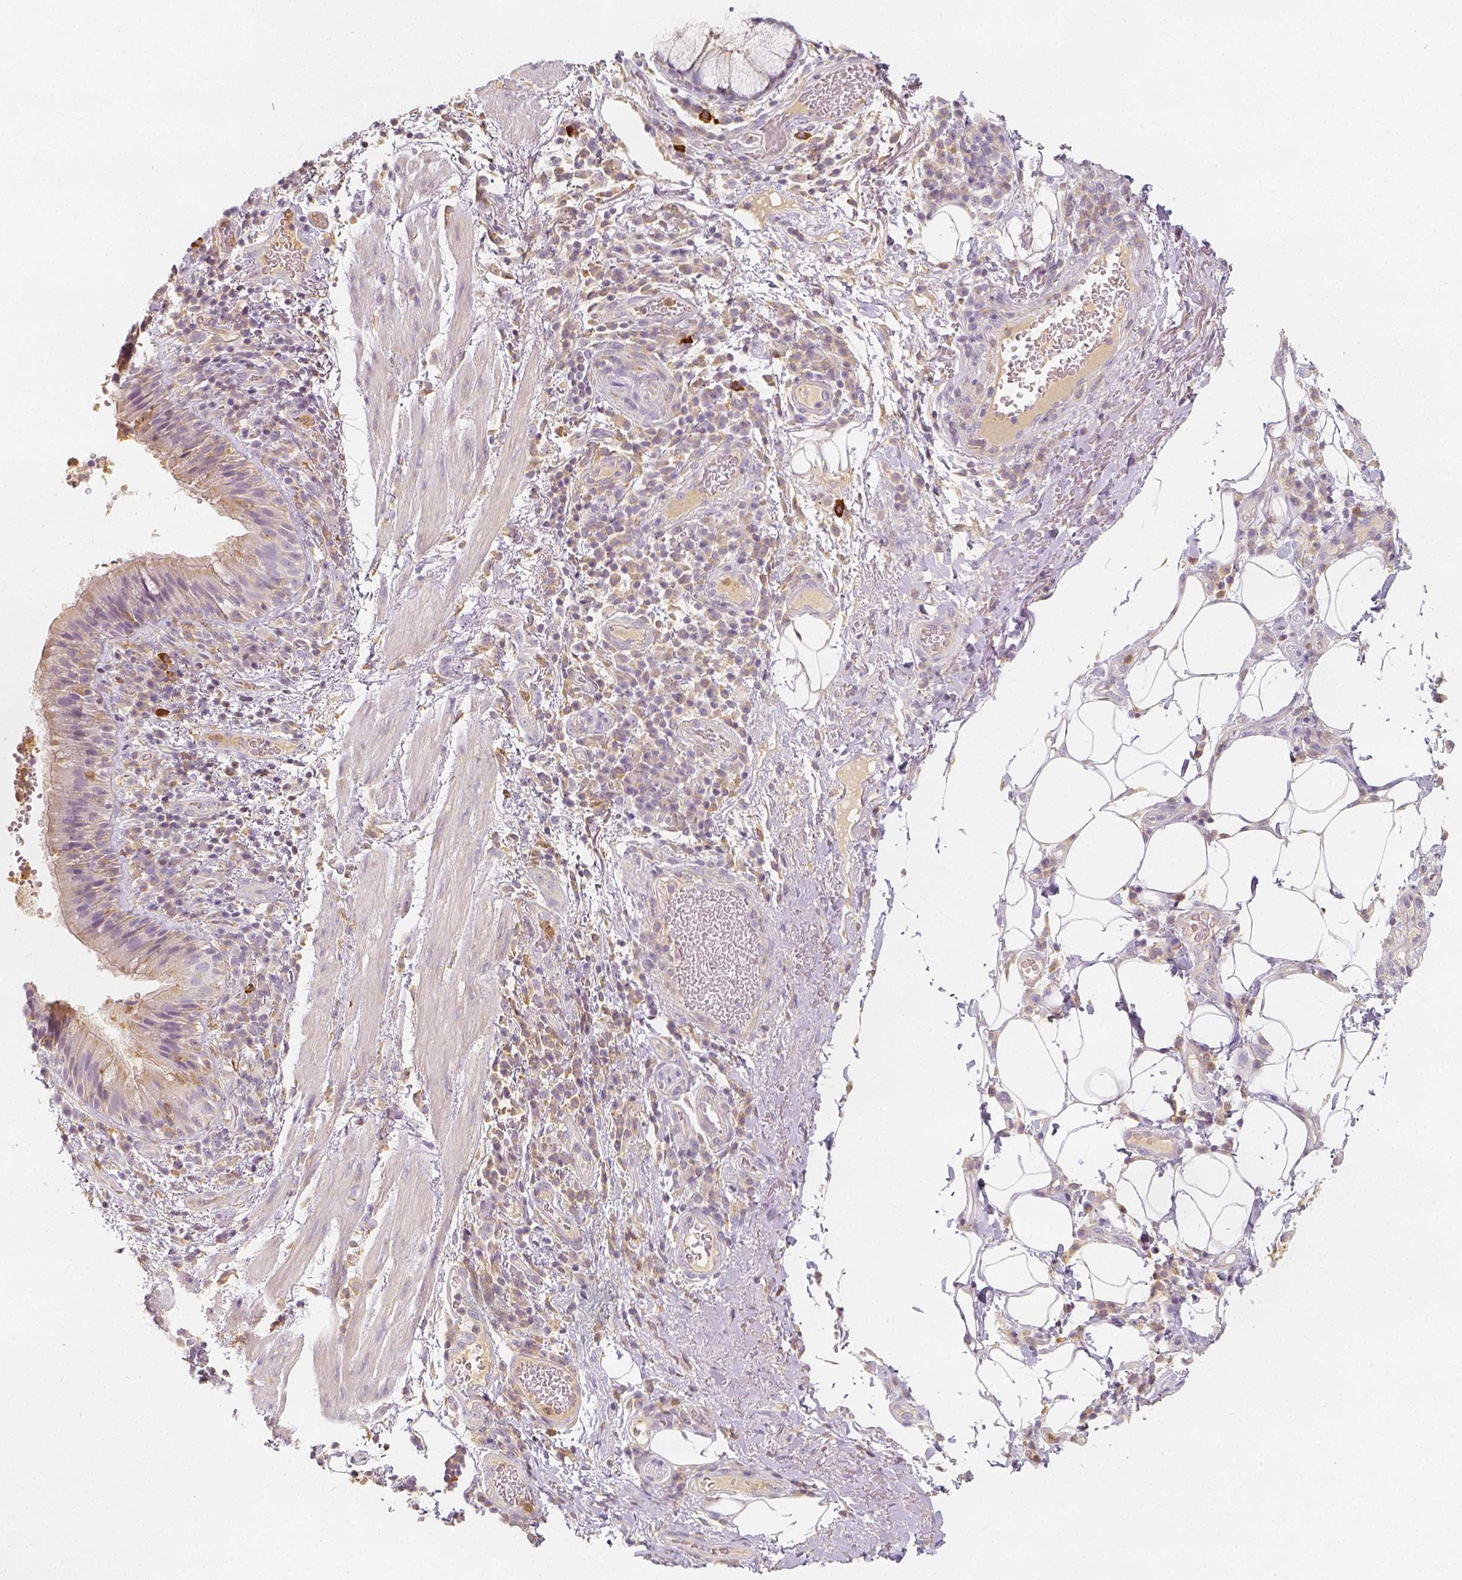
{"staining": {"intensity": "moderate", "quantity": "<25%", "location": "cytoplasmic/membranous"}, "tissue": "bronchus", "cell_type": "Respiratory epithelial cells", "image_type": "normal", "snomed": [{"axis": "morphology", "description": "Normal tissue, NOS"}, {"axis": "topography", "description": "Lymph node"}, {"axis": "topography", "description": "Bronchus"}], "caption": "Bronchus stained with a brown dye displays moderate cytoplasmic/membranous positive staining in about <25% of respiratory epithelial cells.", "gene": "PTPRJ", "patient": {"sex": "male", "age": 56}}